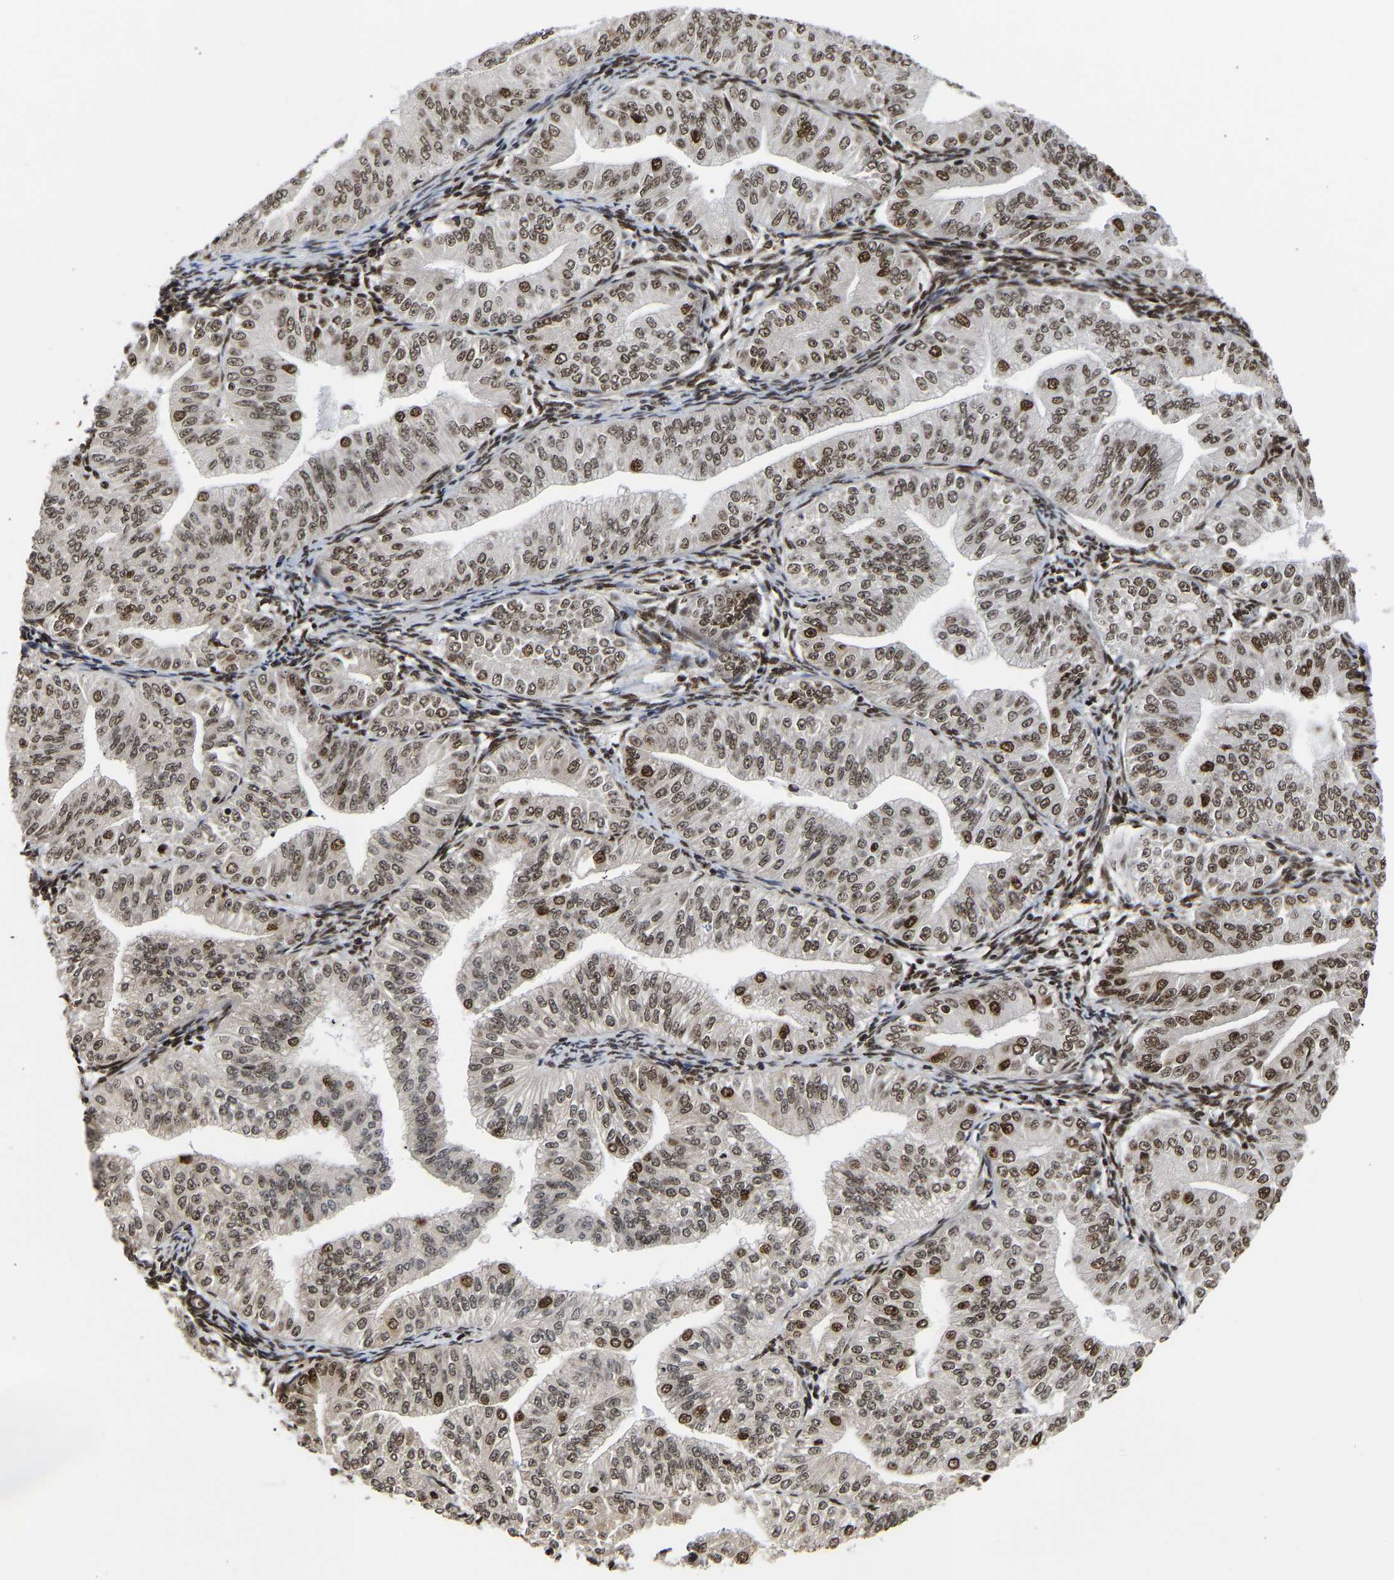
{"staining": {"intensity": "moderate", "quantity": "25%-75%", "location": "nuclear"}, "tissue": "endometrial cancer", "cell_type": "Tumor cells", "image_type": "cancer", "snomed": [{"axis": "morphology", "description": "Normal tissue, NOS"}, {"axis": "morphology", "description": "Adenocarcinoma, NOS"}, {"axis": "topography", "description": "Endometrium"}], "caption": "Moderate nuclear positivity for a protein is present in about 25%-75% of tumor cells of adenocarcinoma (endometrial) using immunohistochemistry (IHC).", "gene": "PSIP1", "patient": {"sex": "female", "age": 53}}